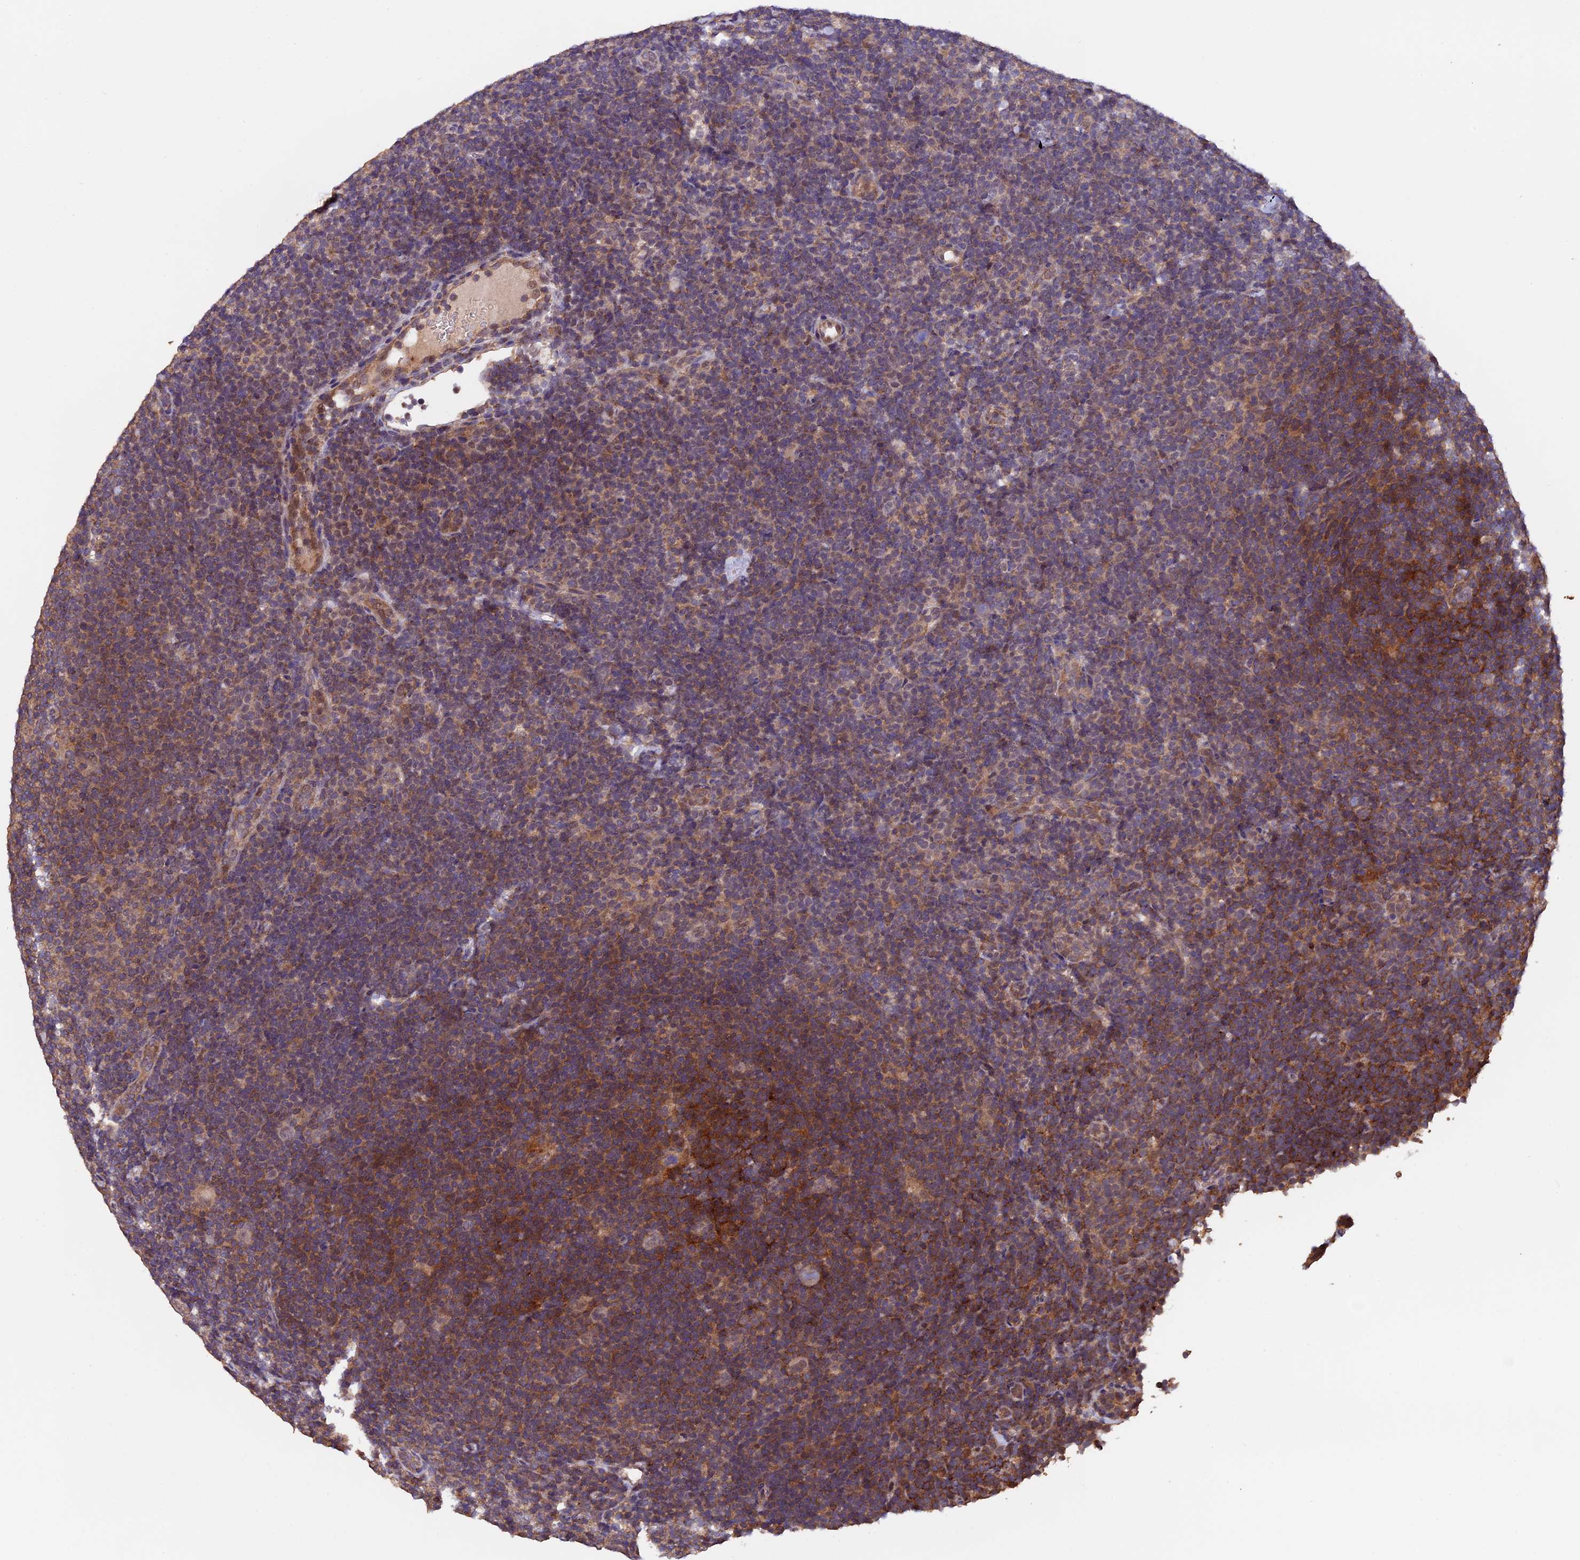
{"staining": {"intensity": "weak", "quantity": "<25%", "location": "cytoplasmic/membranous"}, "tissue": "lymphoma", "cell_type": "Tumor cells", "image_type": "cancer", "snomed": [{"axis": "morphology", "description": "Hodgkin's disease, NOS"}, {"axis": "topography", "description": "Lymph node"}], "caption": "A micrograph of human Hodgkin's disease is negative for staining in tumor cells.", "gene": "PKD2L2", "patient": {"sex": "female", "age": 57}}